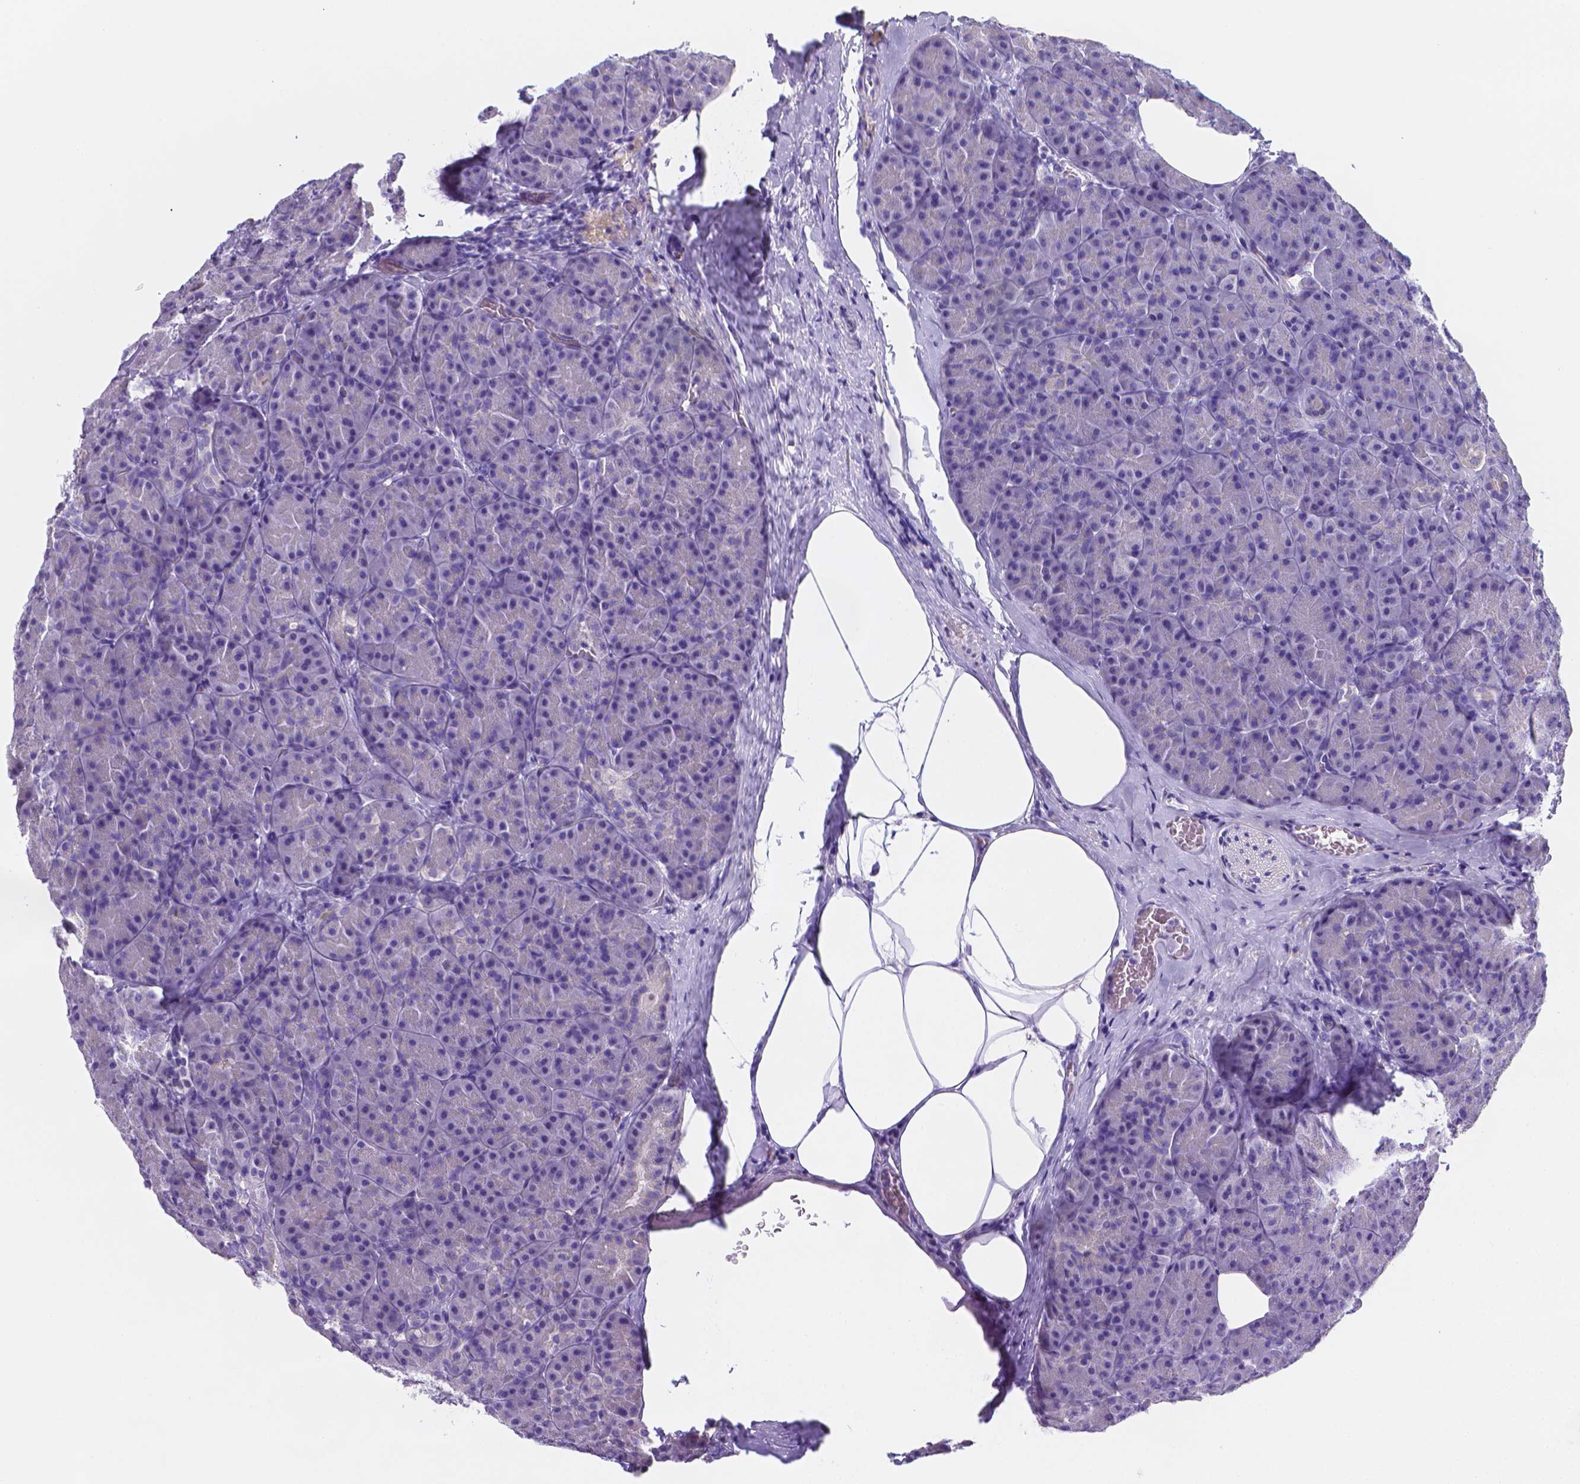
{"staining": {"intensity": "negative", "quantity": "none", "location": "none"}, "tissue": "pancreas", "cell_type": "Exocrine glandular cells", "image_type": "normal", "snomed": [{"axis": "morphology", "description": "Normal tissue, NOS"}, {"axis": "topography", "description": "Pancreas"}], "caption": "Pancreas was stained to show a protein in brown. There is no significant expression in exocrine glandular cells. (DAB (3,3'-diaminobenzidine) IHC visualized using brightfield microscopy, high magnification).", "gene": "LRRC73", "patient": {"sex": "male", "age": 57}}